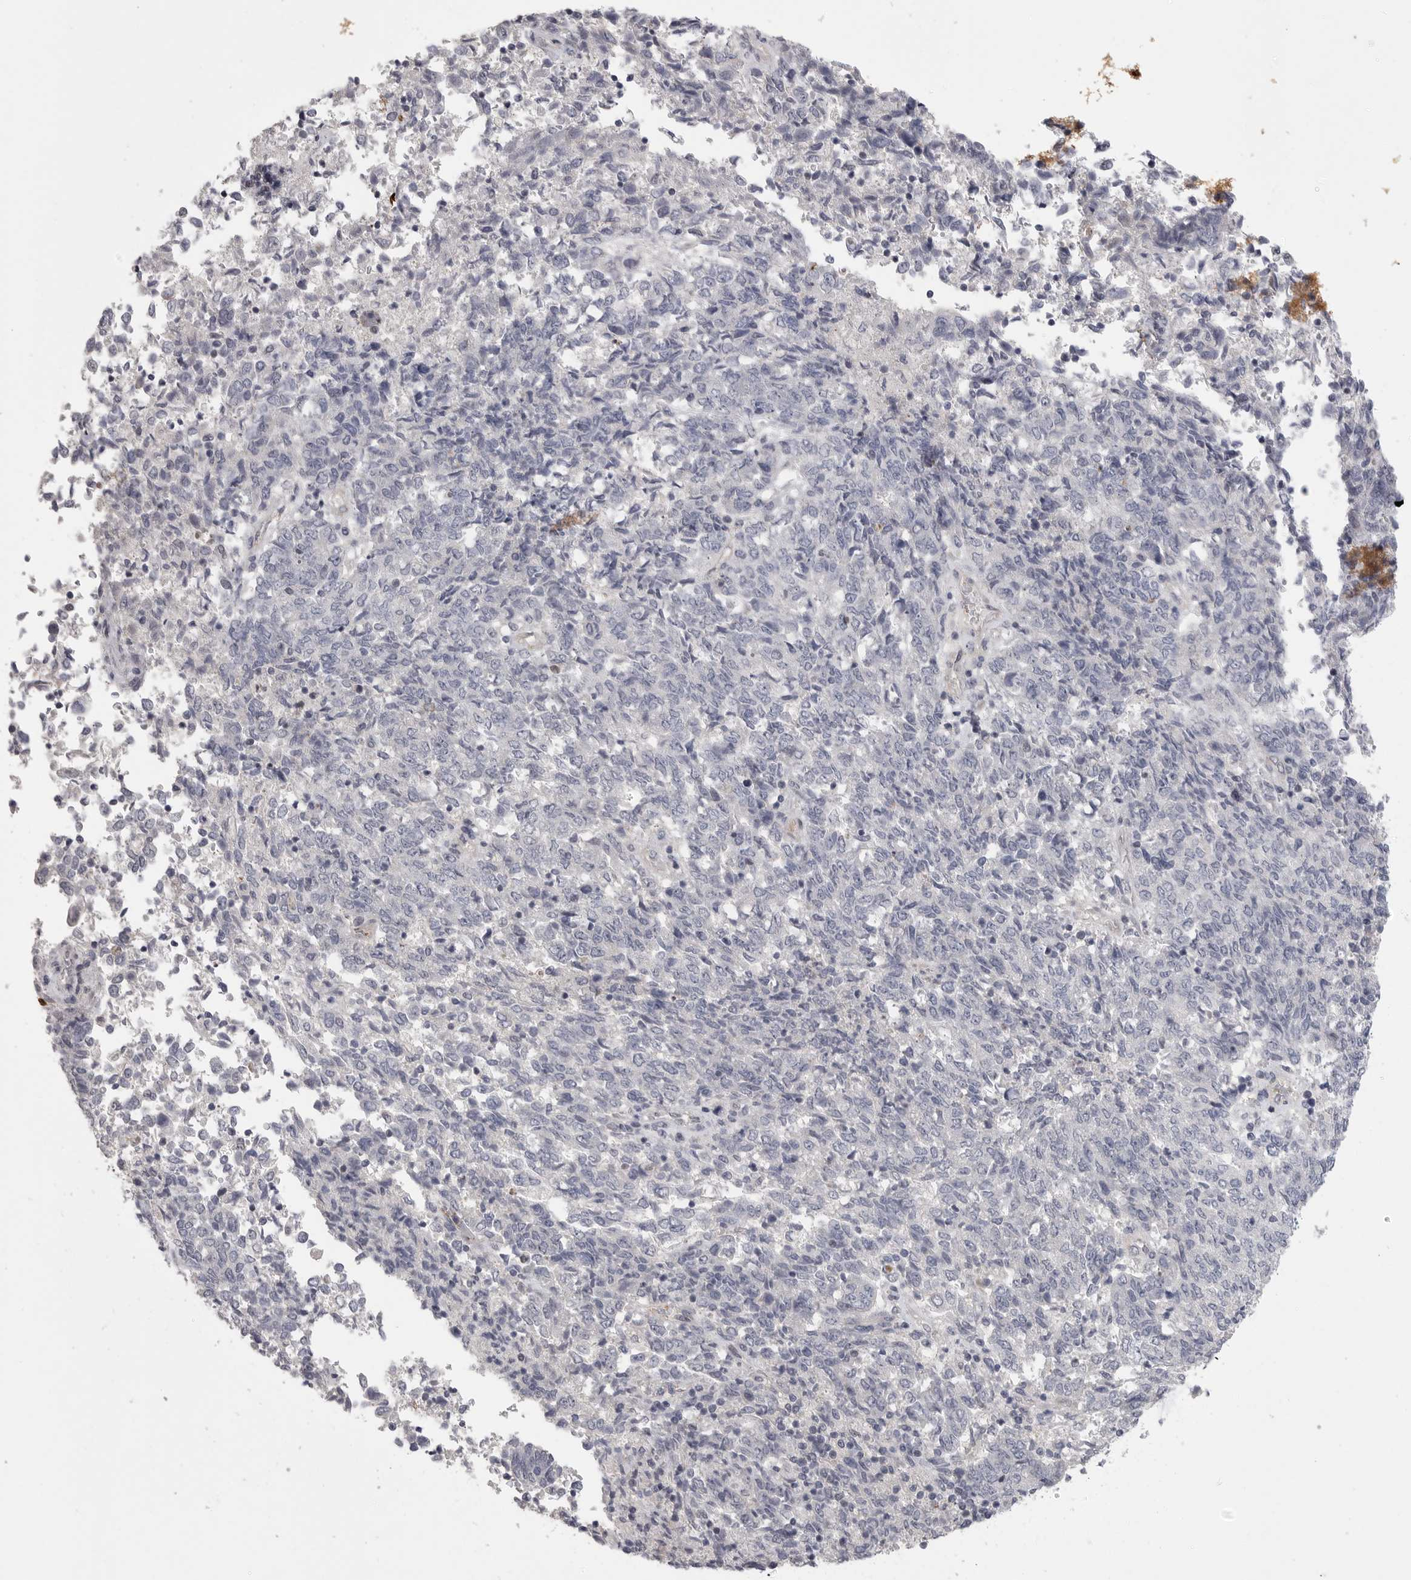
{"staining": {"intensity": "negative", "quantity": "none", "location": "none"}, "tissue": "endometrial cancer", "cell_type": "Tumor cells", "image_type": "cancer", "snomed": [{"axis": "morphology", "description": "Adenocarcinoma, NOS"}, {"axis": "topography", "description": "Endometrium"}], "caption": "An IHC micrograph of endometrial cancer (adenocarcinoma) is shown. There is no staining in tumor cells of endometrial cancer (adenocarcinoma).", "gene": "FBXO43", "patient": {"sex": "female", "age": 80}}